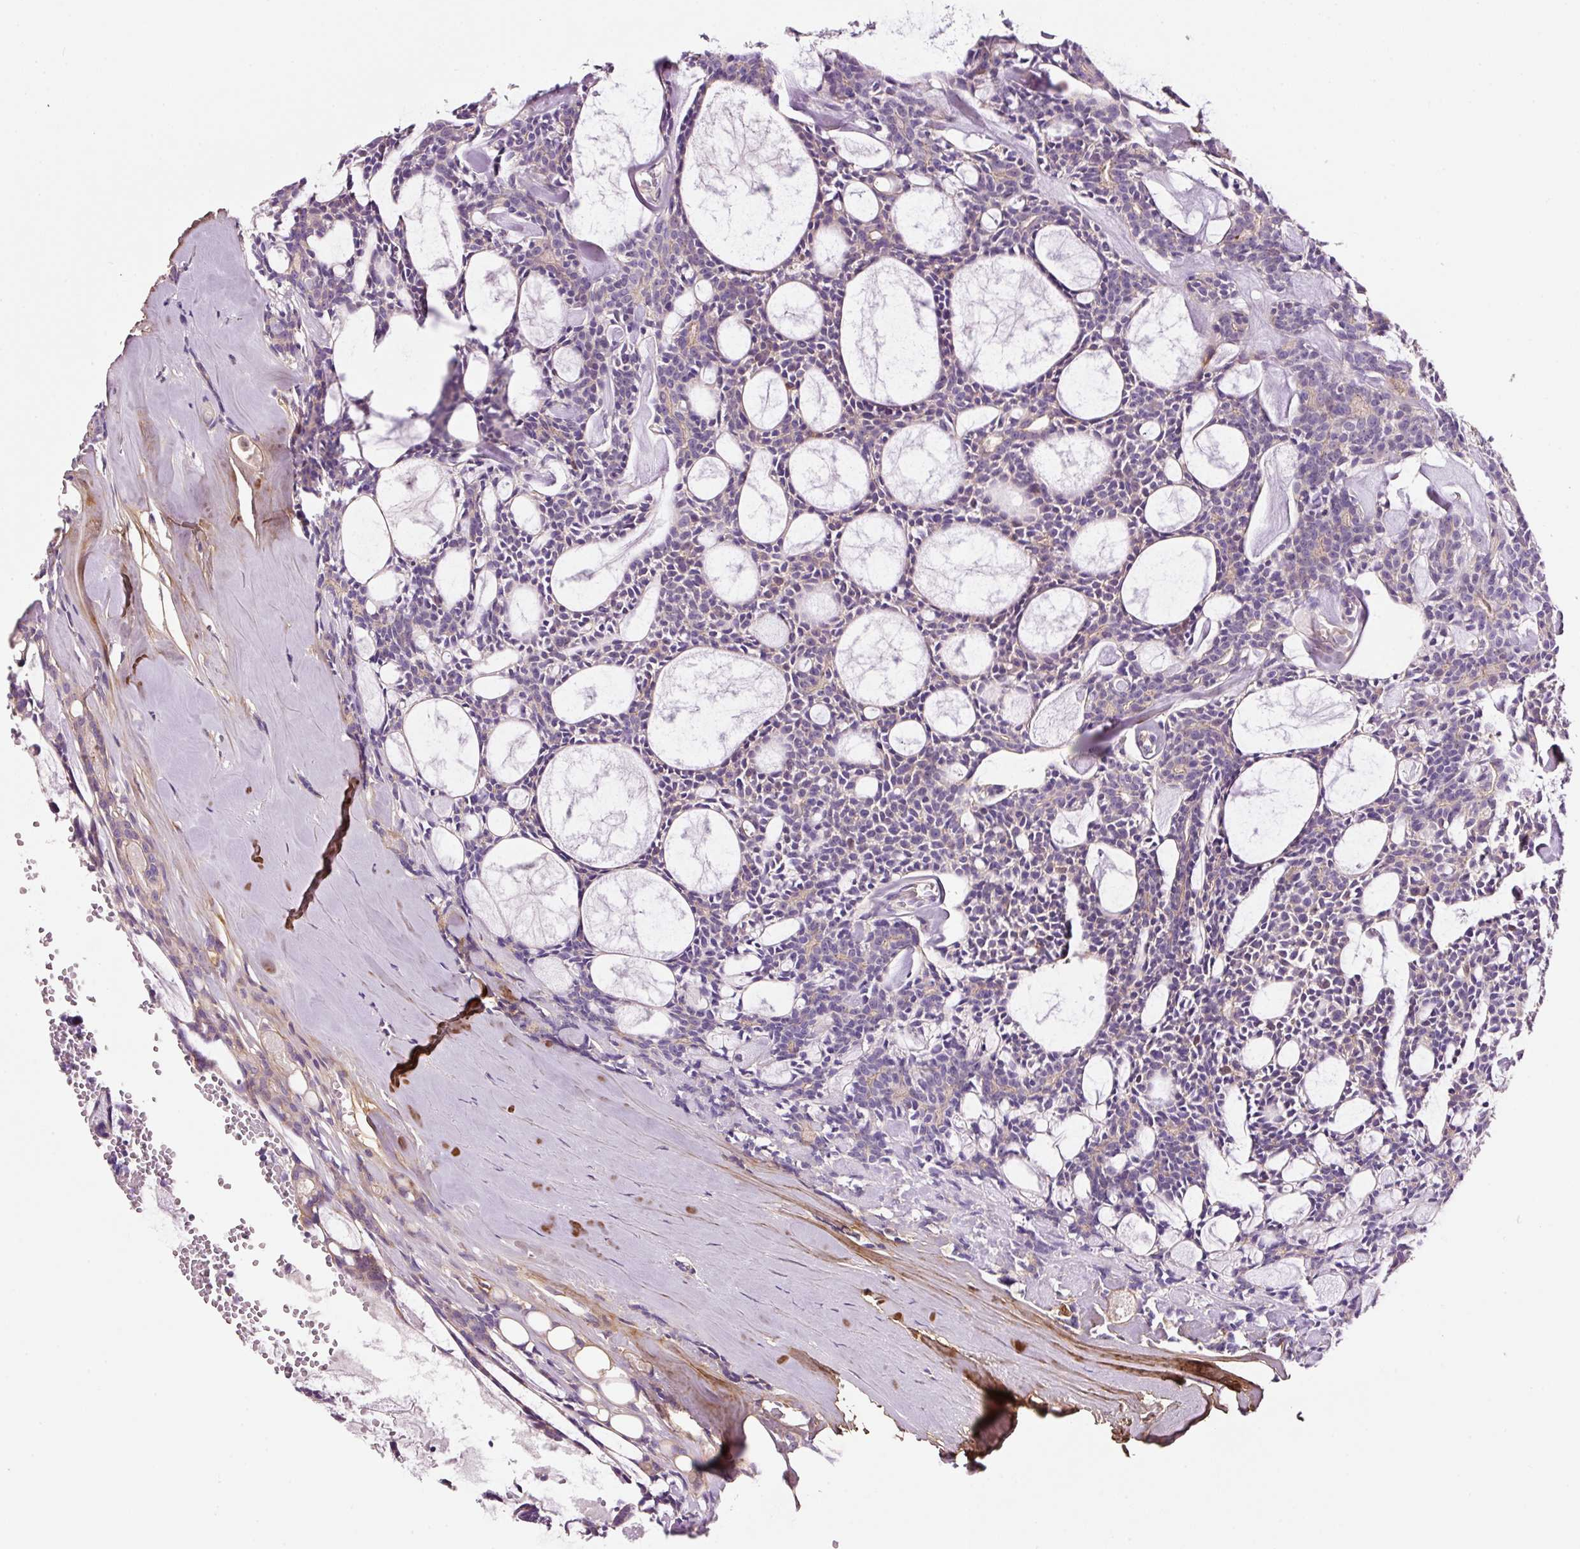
{"staining": {"intensity": "negative", "quantity": "none", "location": "none"}, "tissue": "head and neck cancer", "cell_type": "Tumor cells", "image_type": "cancer", "snomed": [{"axis": "morphology", "description": "Adenocarcinoma, NOS"}, {"axis": "topography", "description": "Salivary gland"}, {"axis": "topography", "description": "Head-Neck"}], "caption": "A micrograph of head and neck cancer (adenocarcinoma) stained for a protein exhibits no brown staining in tumor cells.", "gene": "SOS2", "patient": {"sex": "male", "age": 55}}